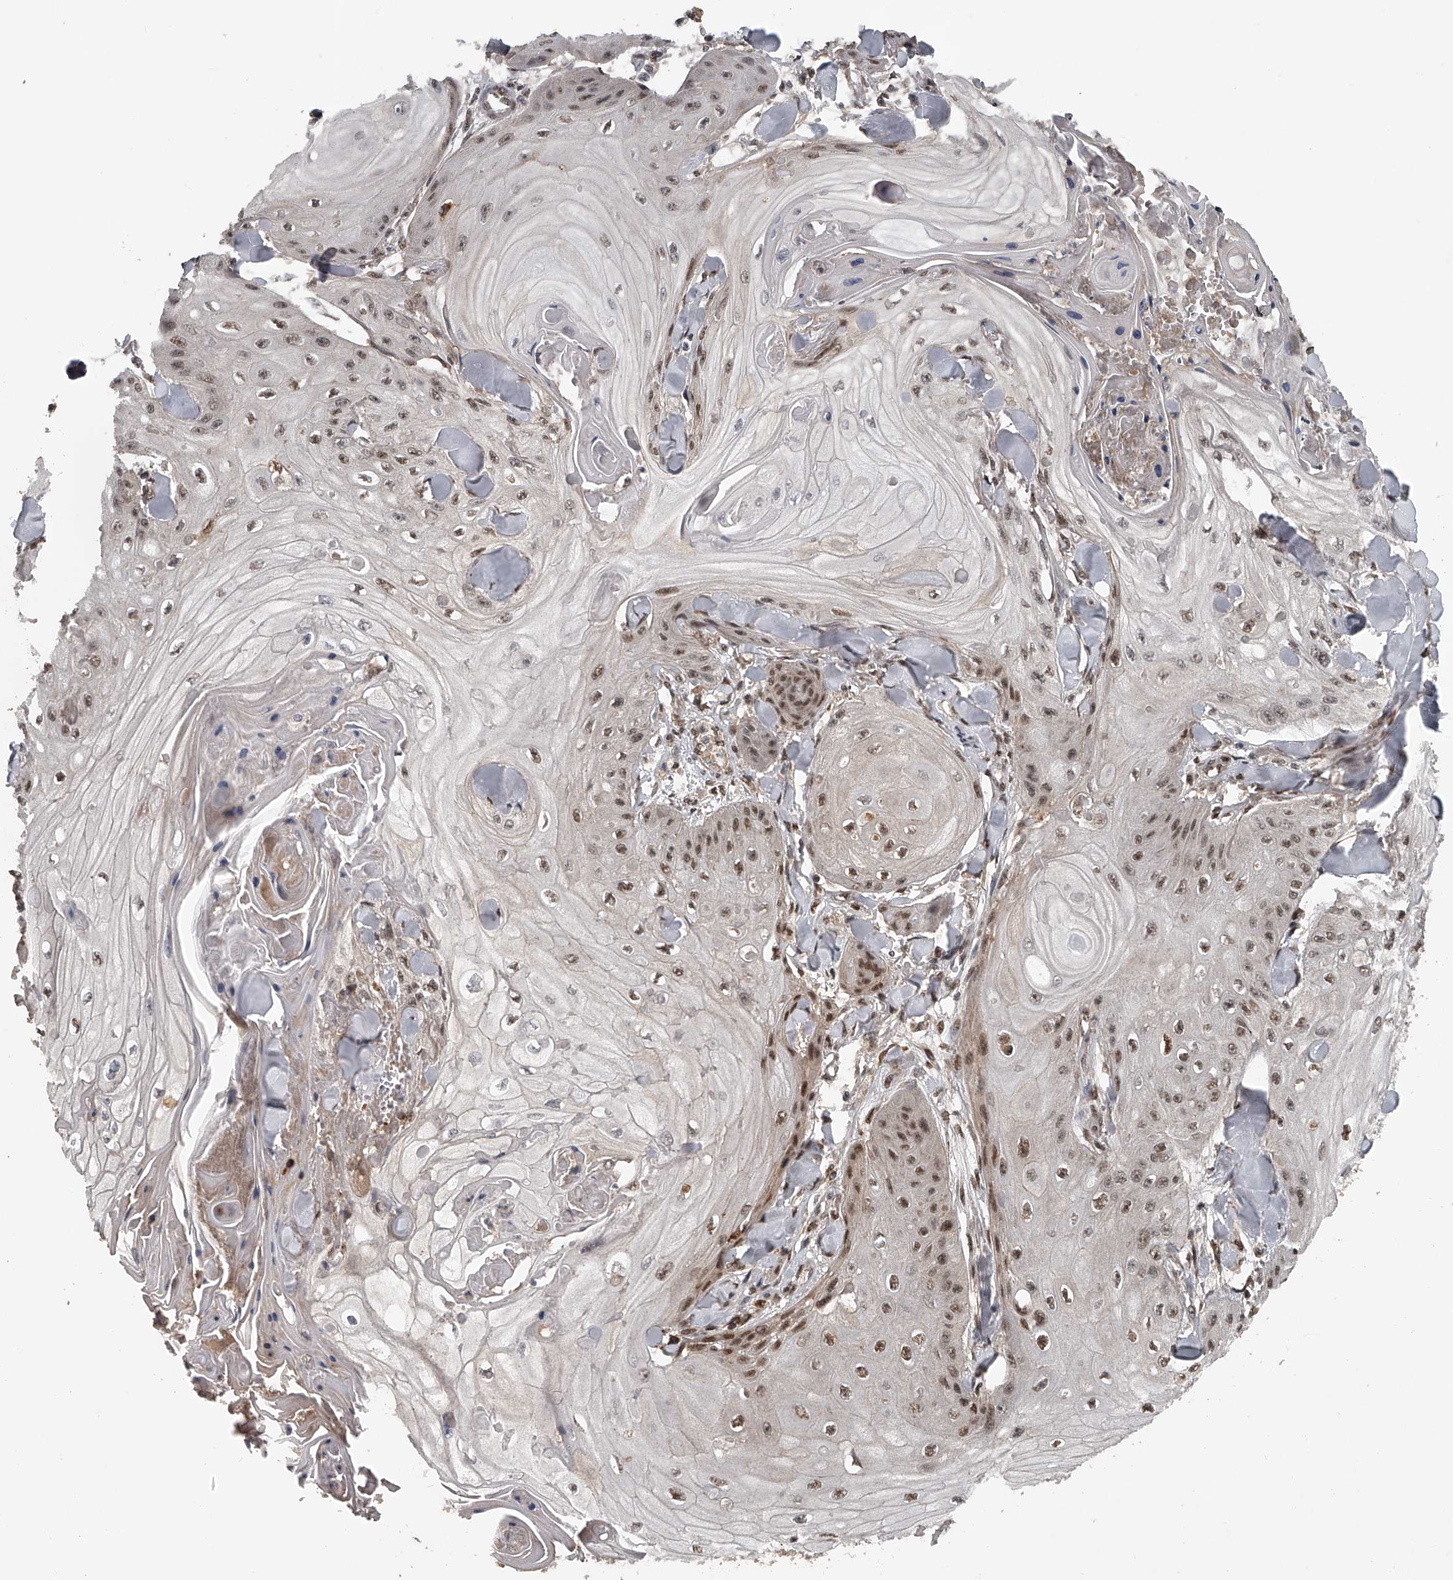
{"staining": {"intensity": "moderate", "quantity": ">75%", "location": "nuclear"}, "tissue": "skin cancer", "cell_type": "Tumor cells", "image_type": "cancer", "snomed": [{"axis": "morphology", "description": "Squamous cell carcinoma, NOS"}, {"axis": "topography", "description": "Skin"}], "caption": "Skin squamous cell carcinoma was stained to show a protein in brown. There is medium levels of moderate nuclear staining in approximately >75% of tumor cells. Ihc stains the protein in brown and the nuclei are stained blue.", "gene": "PLEKHG1", "patient": {"sex": "male", "age": 74}}